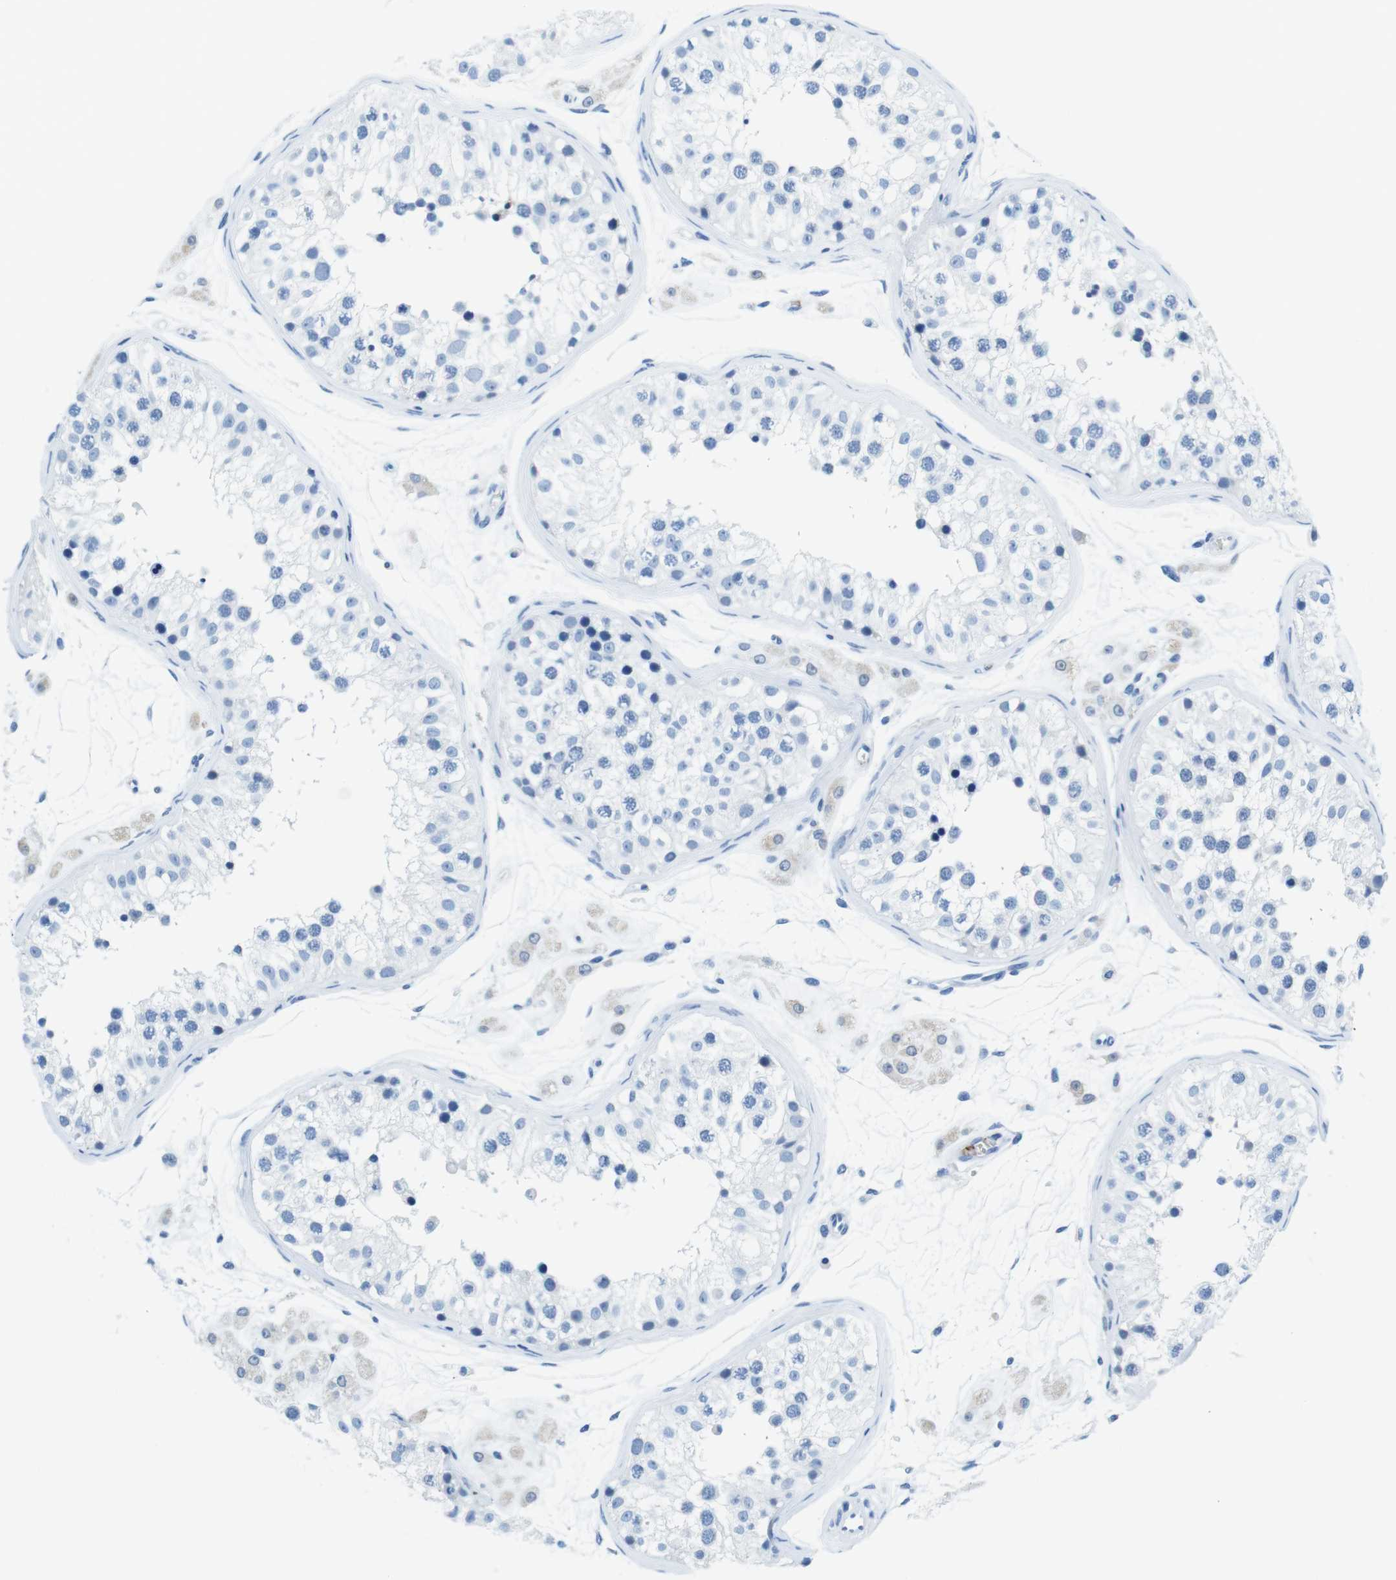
{"staining": {"intensity": "negative", "quantity": "none", "location": "none"}, "tissue": "testis", "cell_type": "Cells in seminiferous ducts", "image_type": "normal", "snomed": [{"axis": "morphology", "description": "Normal tissue, NOS"}, {"axis": "morphology", "description": "Adenocarcinoma, metastatic, NOS"}, {"axis": "topography", "description": "Testis"}], "caption": "DAB immunohistochemical staining of benign human testis reveals no significant positivity in cells in seminiferous ducts. (DAB (3,3'-diaminobenzidine) immunohistochemistry (IHC) visualized using brightfield microscopy, high magnification).", "gene": "TFAP2C", "patient": {"sex": "male", "age": 26}}